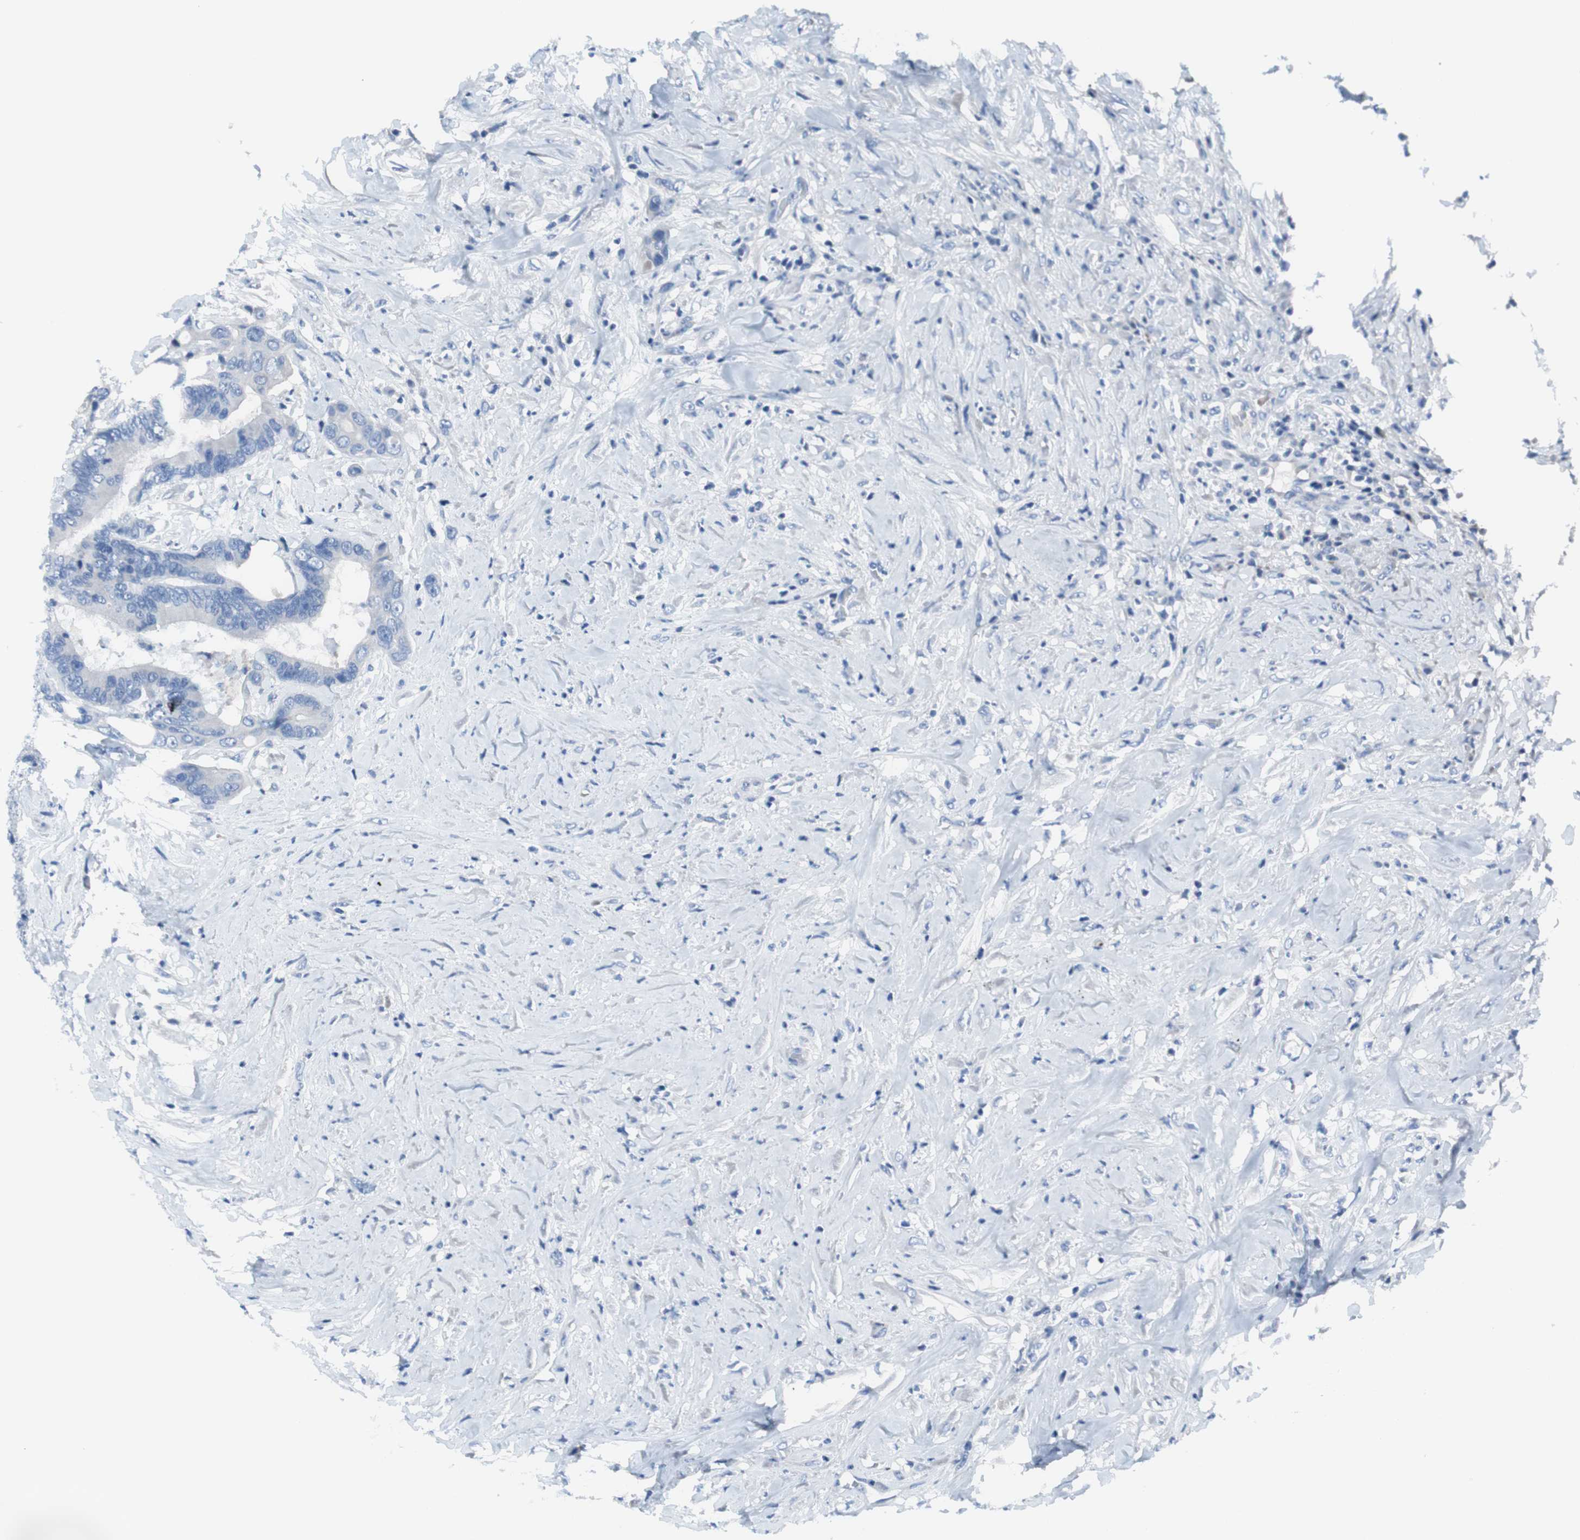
{"staining": {"intensity": "negative", "quantity": "none", "location": "none"}, "tissue": "colorectal cancer", "cell_type": "Tumor cells", "image_type": "cancer", "snomed": [{"axis": "morphology", "description": "Adenocarcinoma, NOS"}, {"axis": "topography", "description": "Rectum"}], "caption": "Immunohistochemistry (IHC) photomicrograph of neoplastic tissue: colorectal cancer stained with DAB (3,3'-diaminobenzidine) shows no significant protein expression in tumor cells. (DAB (3,3'-diaminobenzidine) immunohistochemistry visualized using brightfield microscopy, high magnification).", "gene": "KANSL1", "patient": {"sex": "male", "age": 55}}